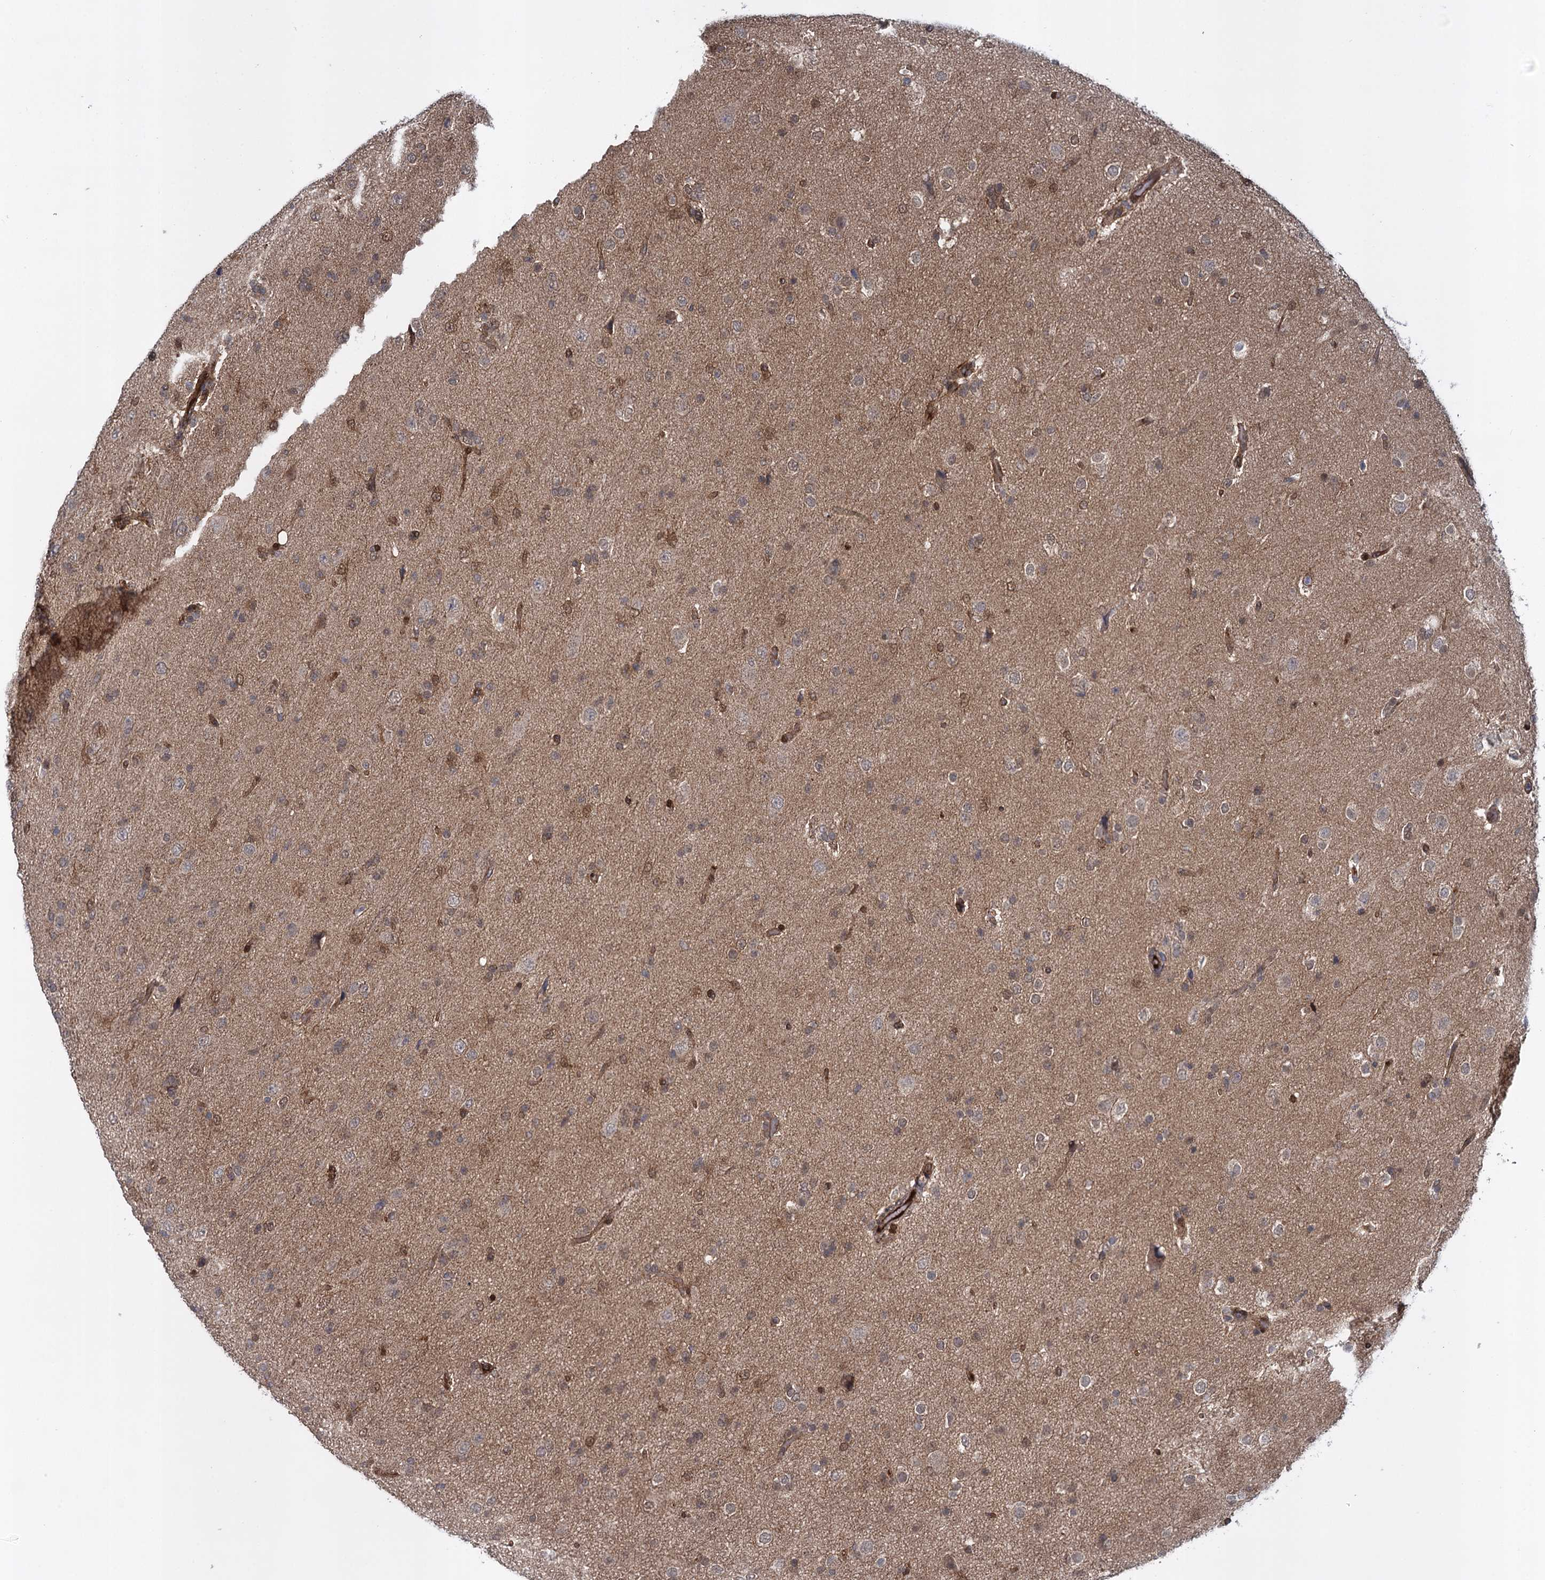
{"staining": {"intensity": "weak", "quantity": "<25%", "location": "cytoplasmic/membranous,nuclear"}, "tissue": "glioma", "cell_type": "Tumor cells", "image_type": "cancer", "snomed": [{"axis": "morphology", "description": "Glioma, malignant, Low grade"}, {"axis": "topography", "description": "Brain"}], "caption": "Tumor cells show no significant positivity in glioma. Brightfield microscopy of immunohistochemistry (IHC) stained with DAB (3,3'-diaminobenzidine) (brown) and hematoxylin (blue), captured at high magnification.", "gene": "GLO1", "patient": {"sex": "male", "age": 65}}